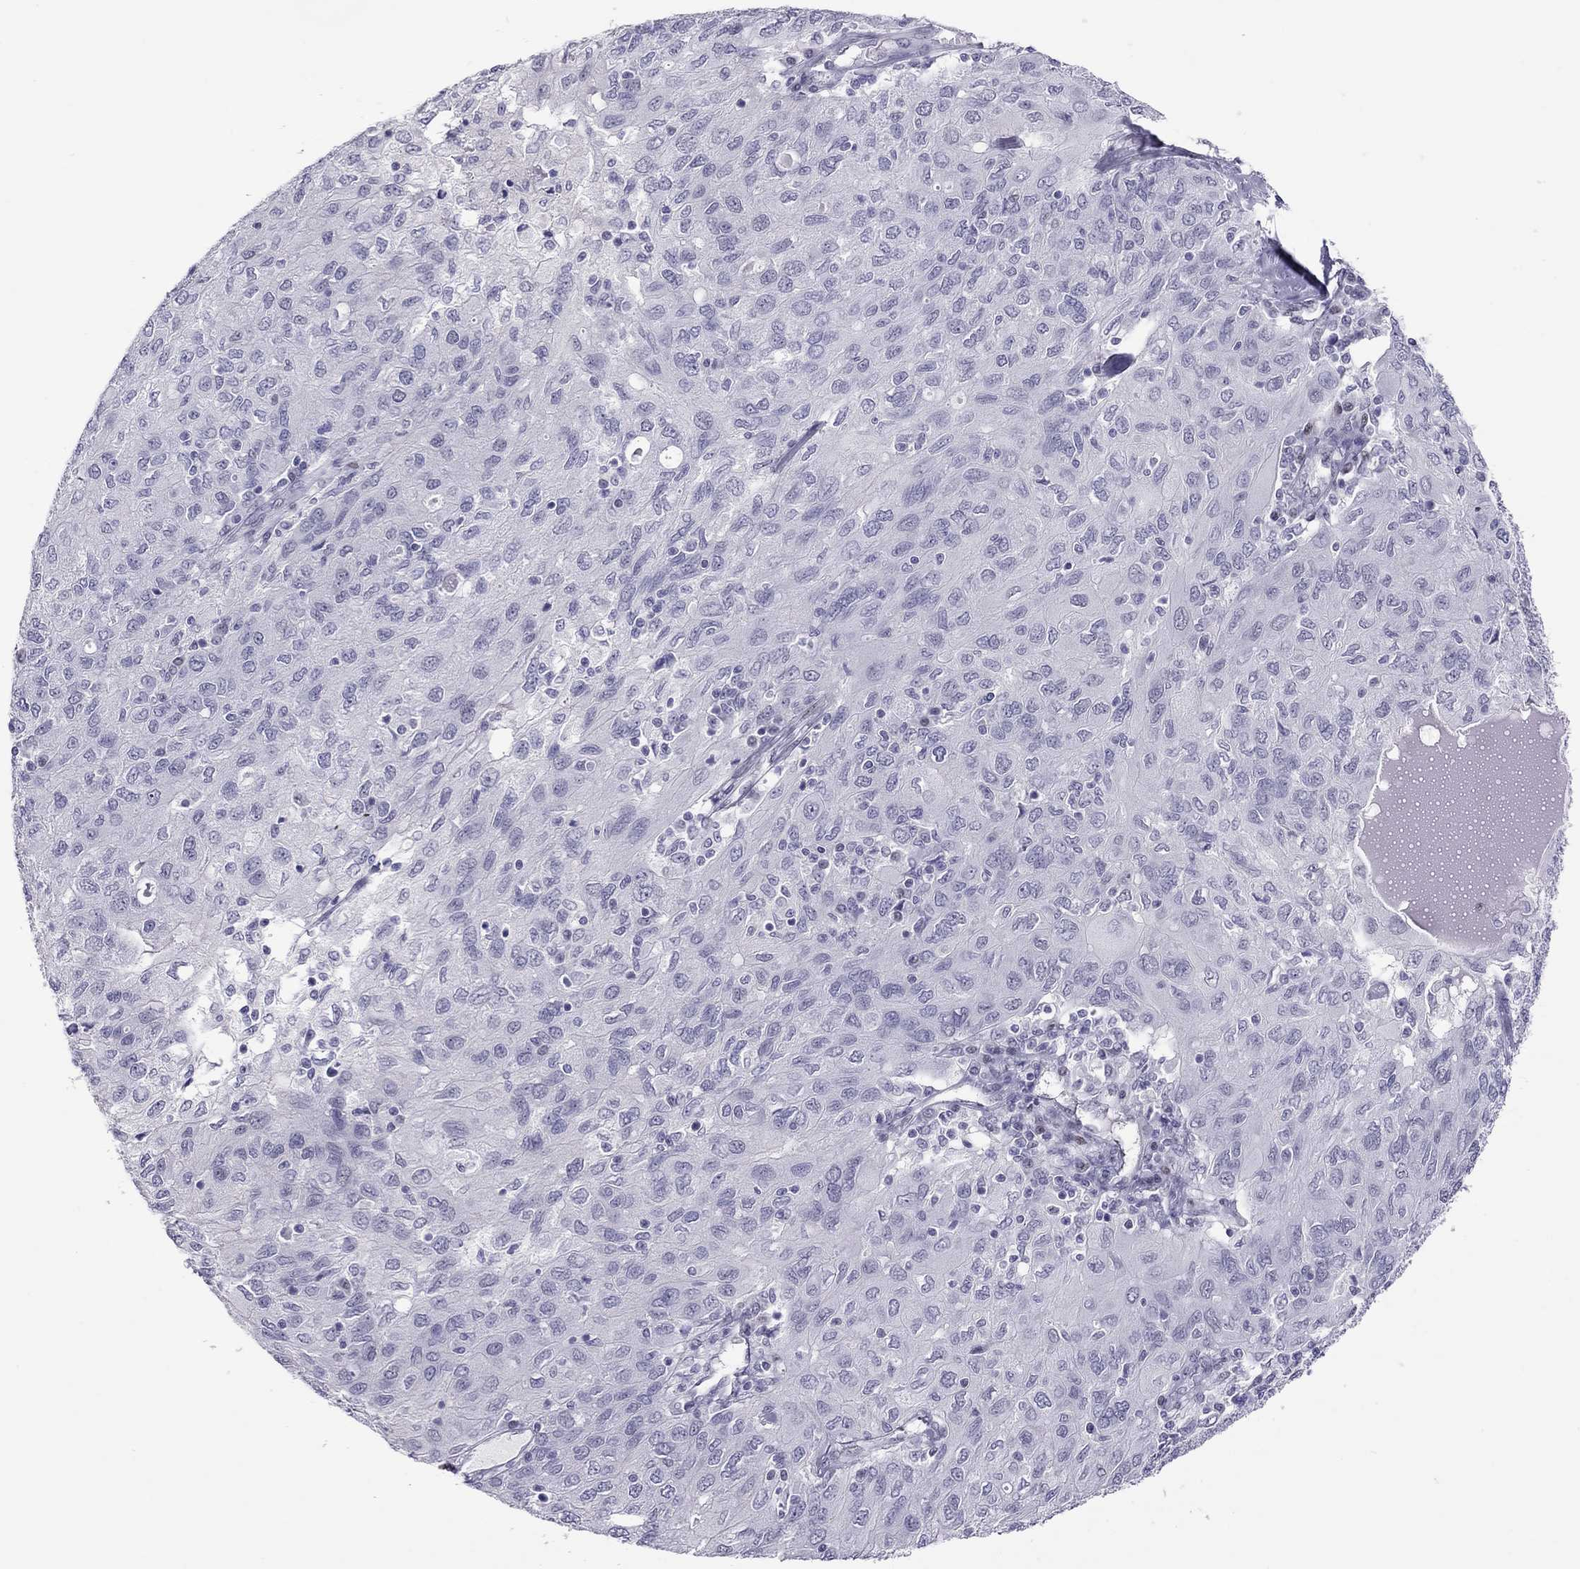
{"staining": {"intensity": "negative", "quantity": "none", "location": "none"}, "tissue": "ovarian cancer", "cell_type": "Tumor cells", "image_type": "cancer", "snomed": [{"axis": "morphology", "description": "Carcinoma, endometroid"}, {"axis": "topography", "description": "Ovary"}], "caption": "Immunohistochemistry micrograph of ovarian cancer (endometroid carcinoma) stained for a protein (brown), which exhibits no staining in tumor cells.", "gene": "CHRNB3", "patient": {"sex": "female", "age": 50}}